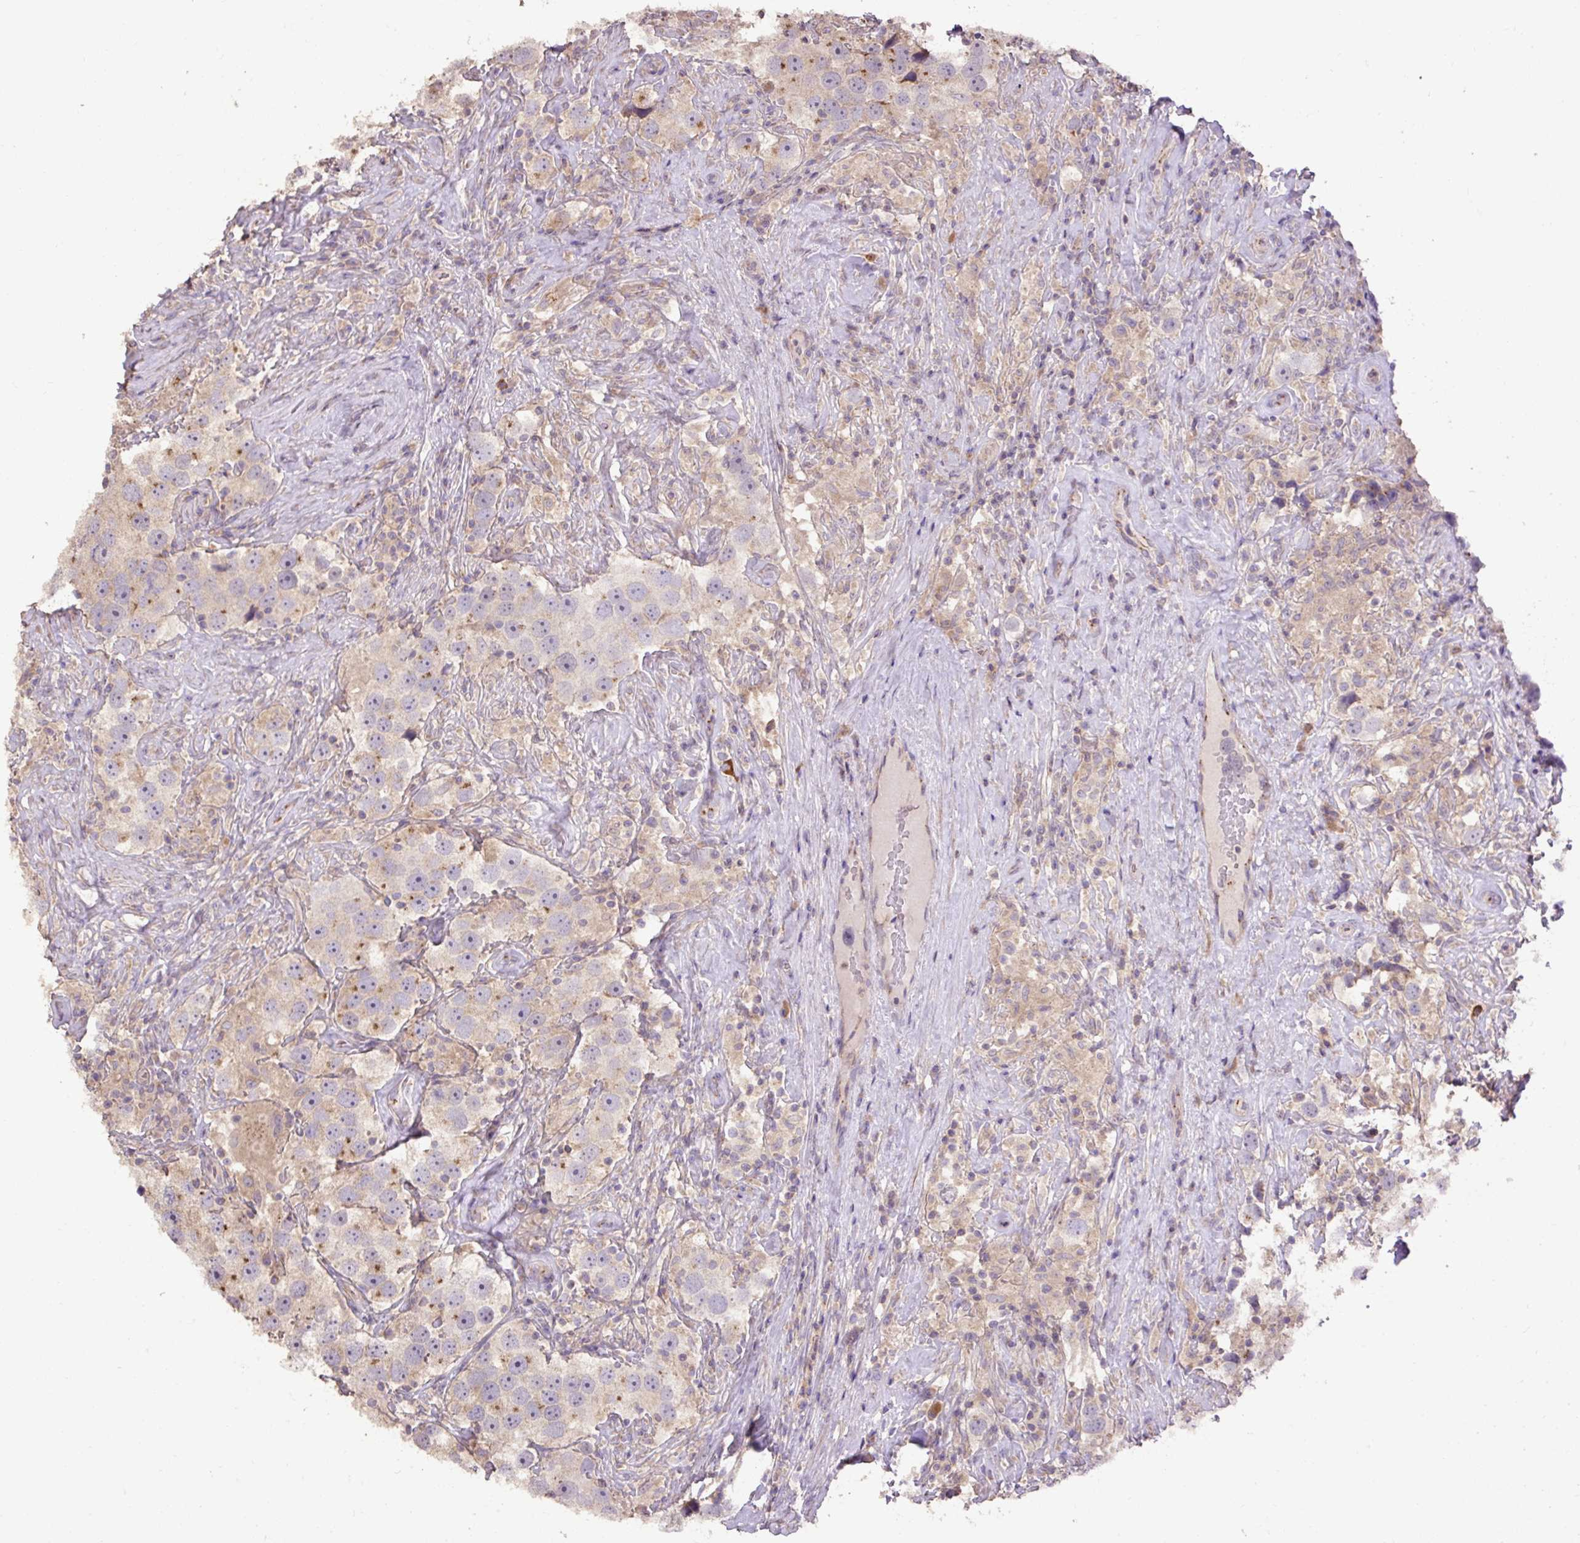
{"staining": {"intensity": "moderate", "quantity": "<25%", "location": "cytoplasmic/membranous"}, "tissue": "testis cancer", "cell_type": "Tumor cells", "image_type": "cancer", "snomed": [{"axis": "morphology", "description": "Seminoma, NOS"}, {"axis": "topography", "description": "Testis"}], "caption": "Protein expression analysis of human testis seminoma reveals moderate cytoplasmic/membranous expression in approximately <25% of tumor cells.", "gene": "ABR", "patient": {"sex": "male", "age": 49}}